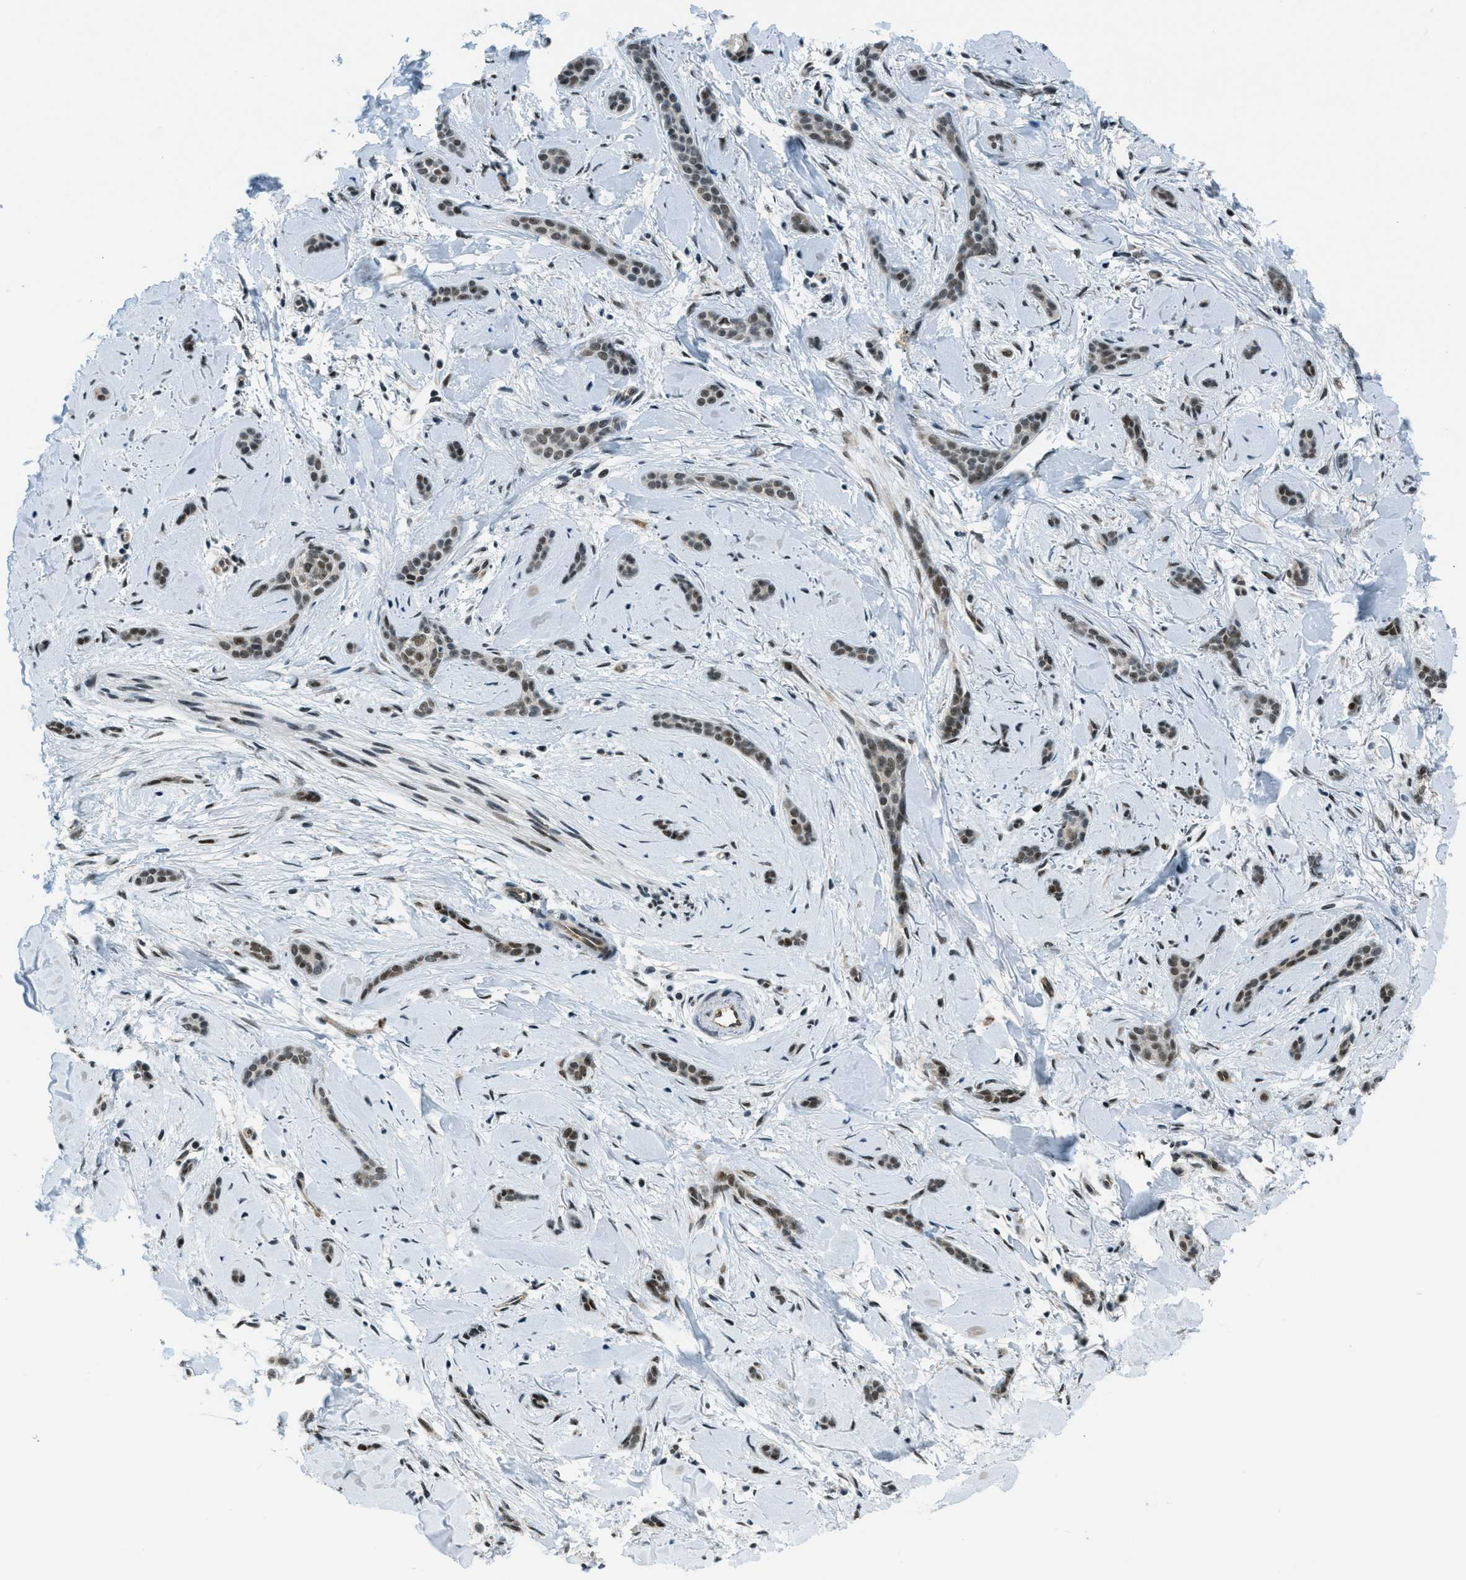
{"staining": {"intensity": "weak", "quantity": ">75%", "location": "nuclear"}, "tissue": "skin cancer", "cell_type": "Tumor cells", "image_type": "cancer", "snomed": [{"axis": "morphology", "description": "Basal cell carcinoma"}, {"axis": "morphology", "description": "Adnexal tumor, benign"}, {"axis": "topography", "description": "Skin"}], "caption": "Weak nuclear staining for a protein is appreciated in about >75% of tumor cells of skin cancer using immunohistochemistry (IHC).", "gene": "KLF6", "patient": {"sex": "female", "age": 42}}